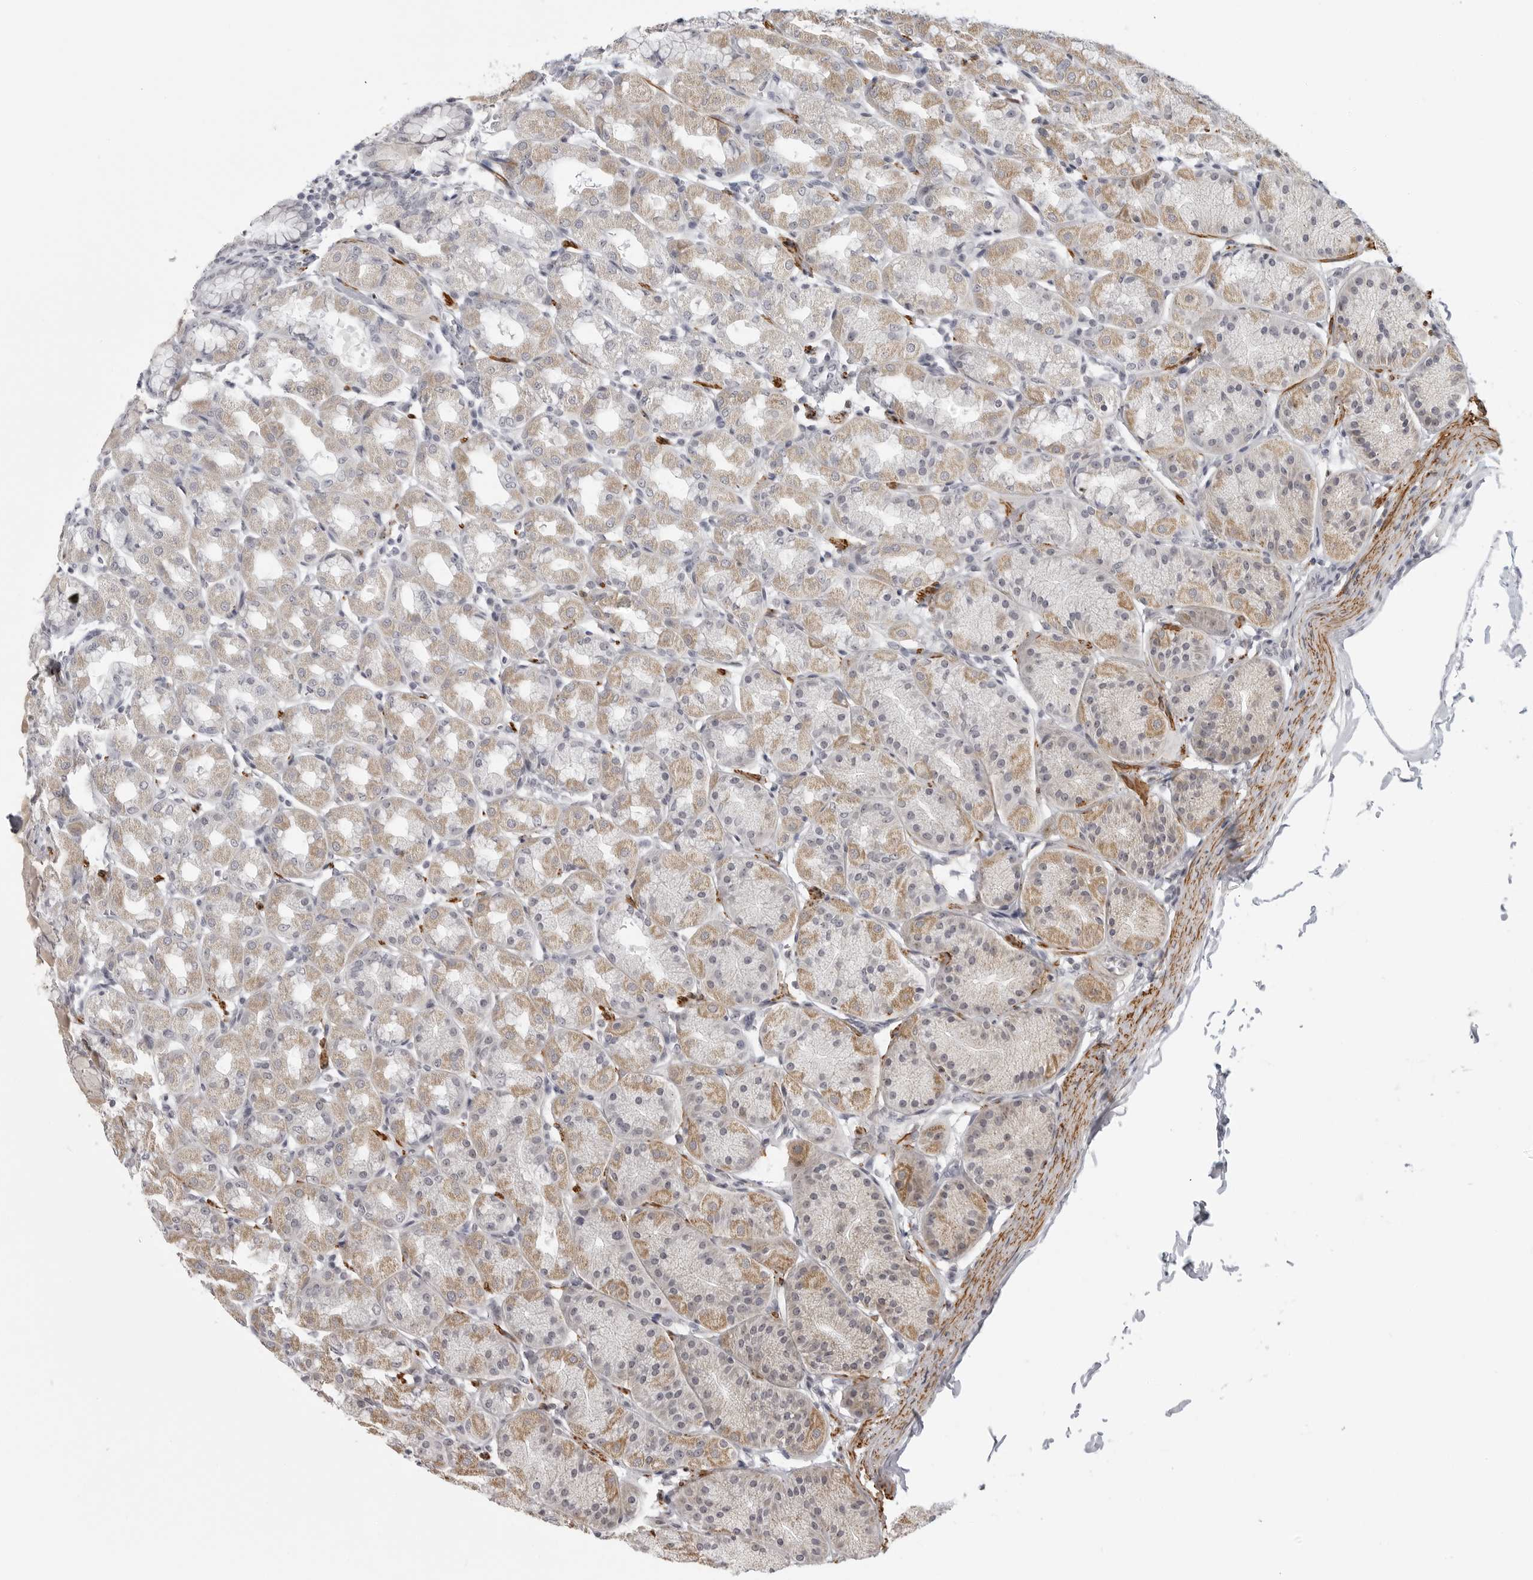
{"staining": {"intensity": "moderate", "quantity": "25%-75%", "location": "cytoplasmic/membranous"}, "tissue": "stomach", "cell_type": "Glandular cells", "image_type": "normal", "snomed": [{"axis": "morphology", "description": "Normal tissue, NOS"}, {"axis": "topography", "description": "Stomach"}], "caption": "Stomach was stained to show a protein in brown. There is medium levels of moderate cytoplasmic/membranous positivity in about 25%-75% of glandular cells. The staining was performed using DAB (3,3'-diaminobenzidine) to visualize the protein expression in brown, while the nuclei were stained in blue with hematoxylin (Magnification: 20x).", "gene": "MAP7D1", "patient": {"sex": "male", "age": 42}}